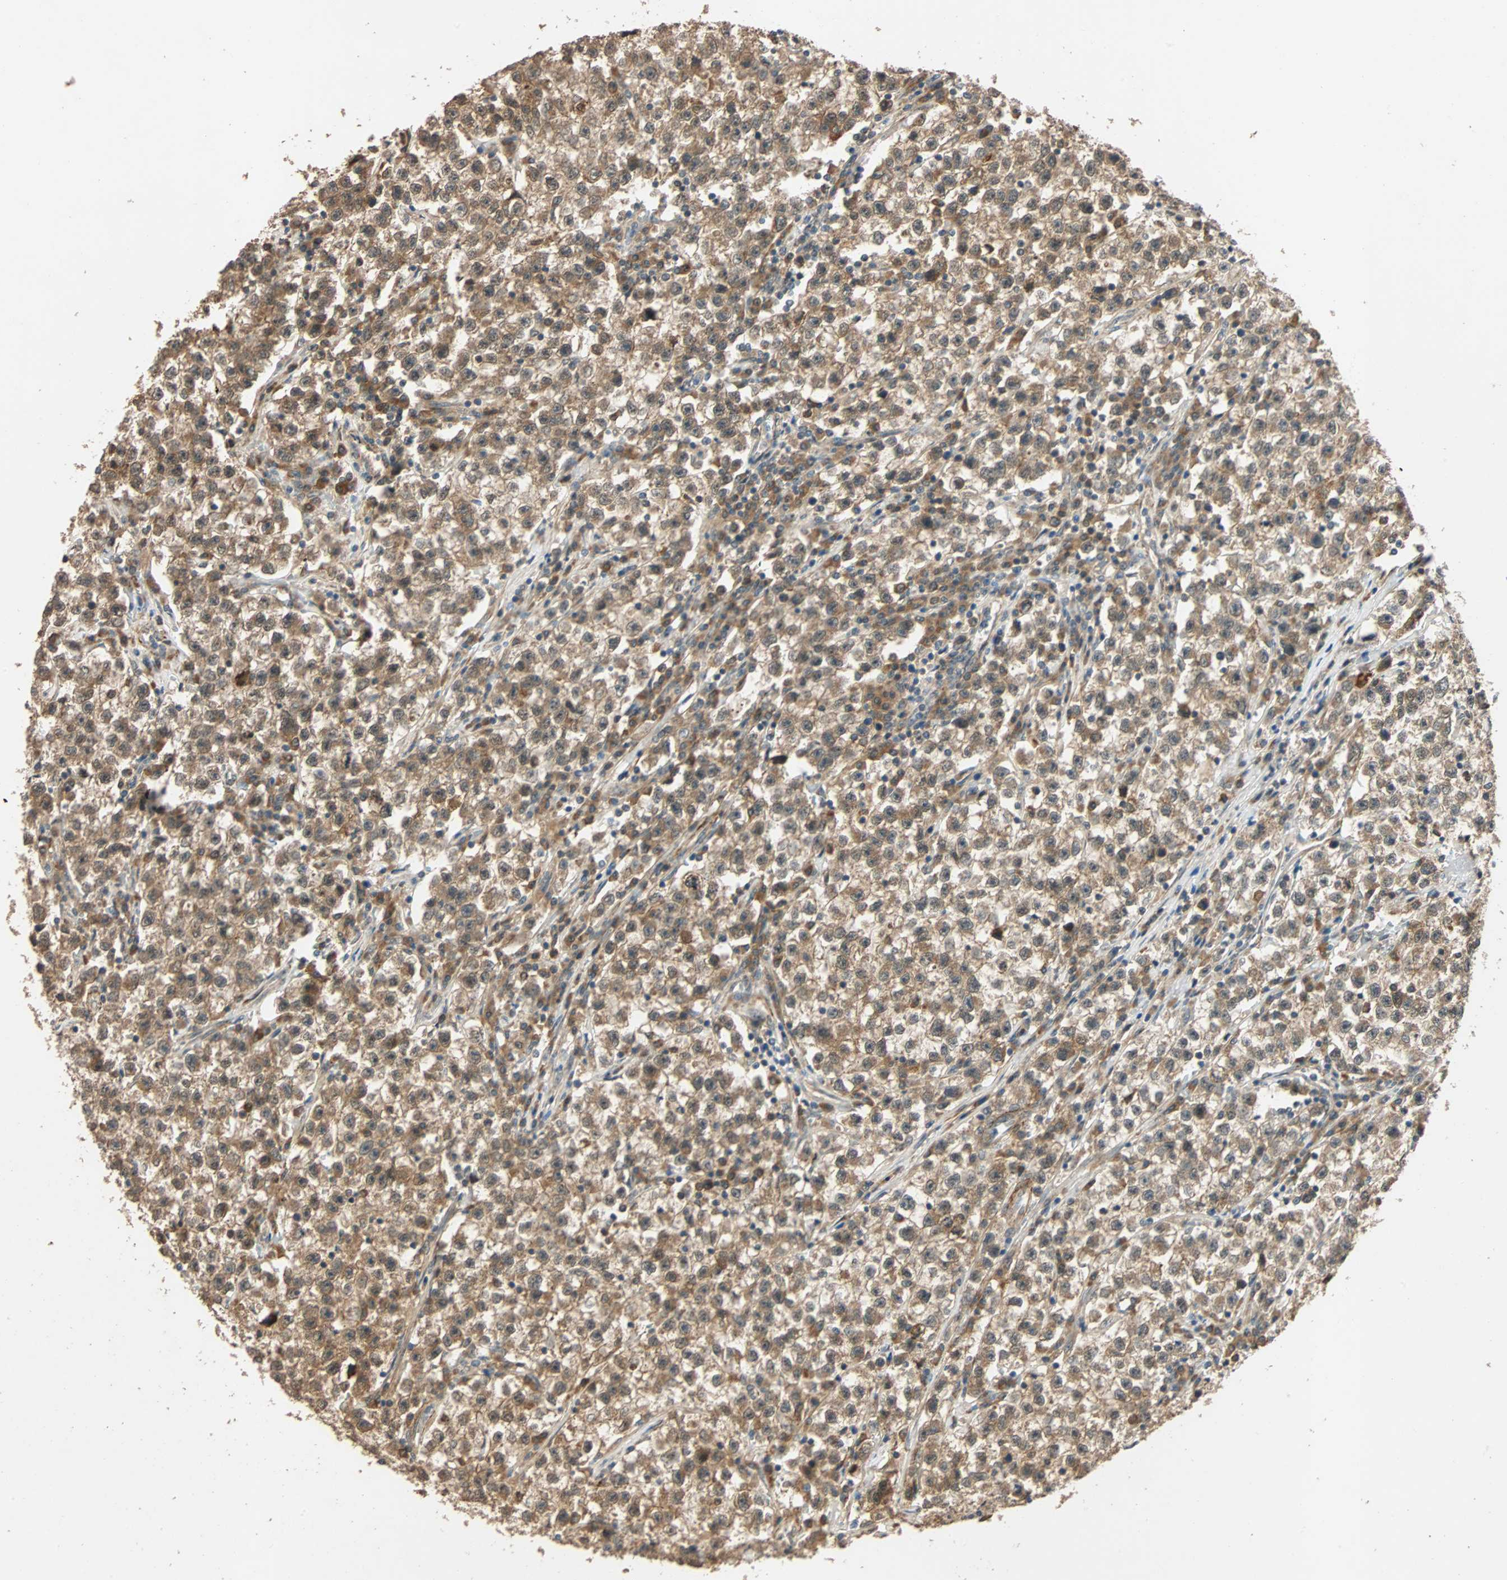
{"staining": {"intensity": "moderate", "quantity": ">75%", "location": "cytoplasmic/membranous"}, "tissue": "testis cancer", "cell_type": "Tumor cells", "image_type": "cancer", "snomed": [{"axis": "morphology", "description": "Seminoma, NOS"}, {"axis": "topography", "description": "Testis"}], "caption": "The photomicrograph displays a brown stain indicating the presence of a protein in the cytoplasmic/membranous of tumor cells in testis cancer. The protein of interest is shown in brown color, while the nuclei are stained blue.", "gene": "QSER1", "patient": {"sex": "male", "age": 22}}